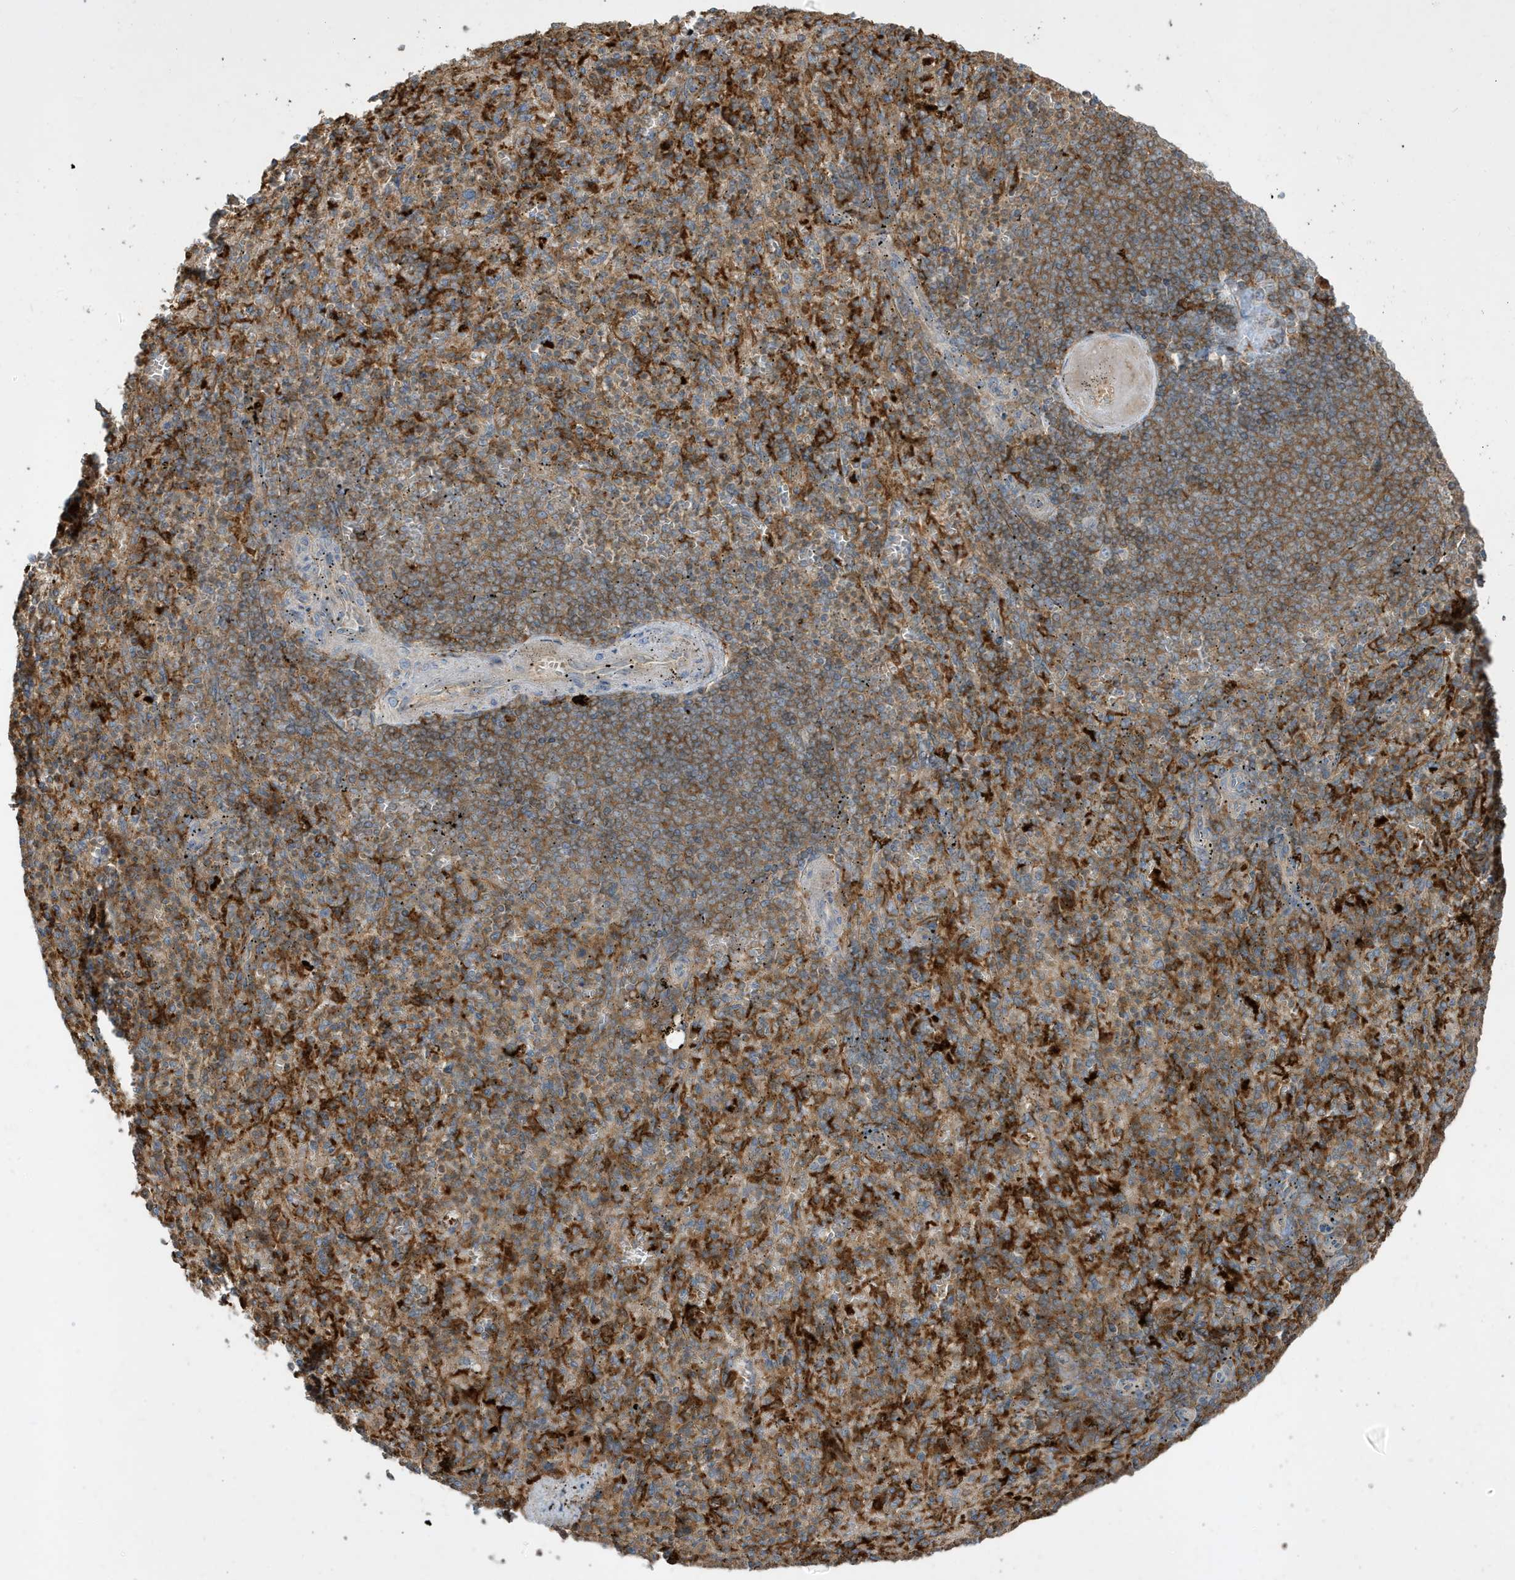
{"staining": {"intensity": "weak", "quantity": "<25%", "location": "cytoplasmic/membranous"}, "tissue": "spleen", "cell_type": "Cells in red pulp", "image_type": "normal", "snomed": [{"axis": "morphology", "description": "Normal tissue, NOS"}, {"axis": "topography", "description": "Spleen"}], "caption": "This is a photomicrograph of IHC staining of unremarkable spleen, which shows no positivity in cells in red pulp.", "gene": "ABTB1", "patient": {"sex": "female", "age": 74}}